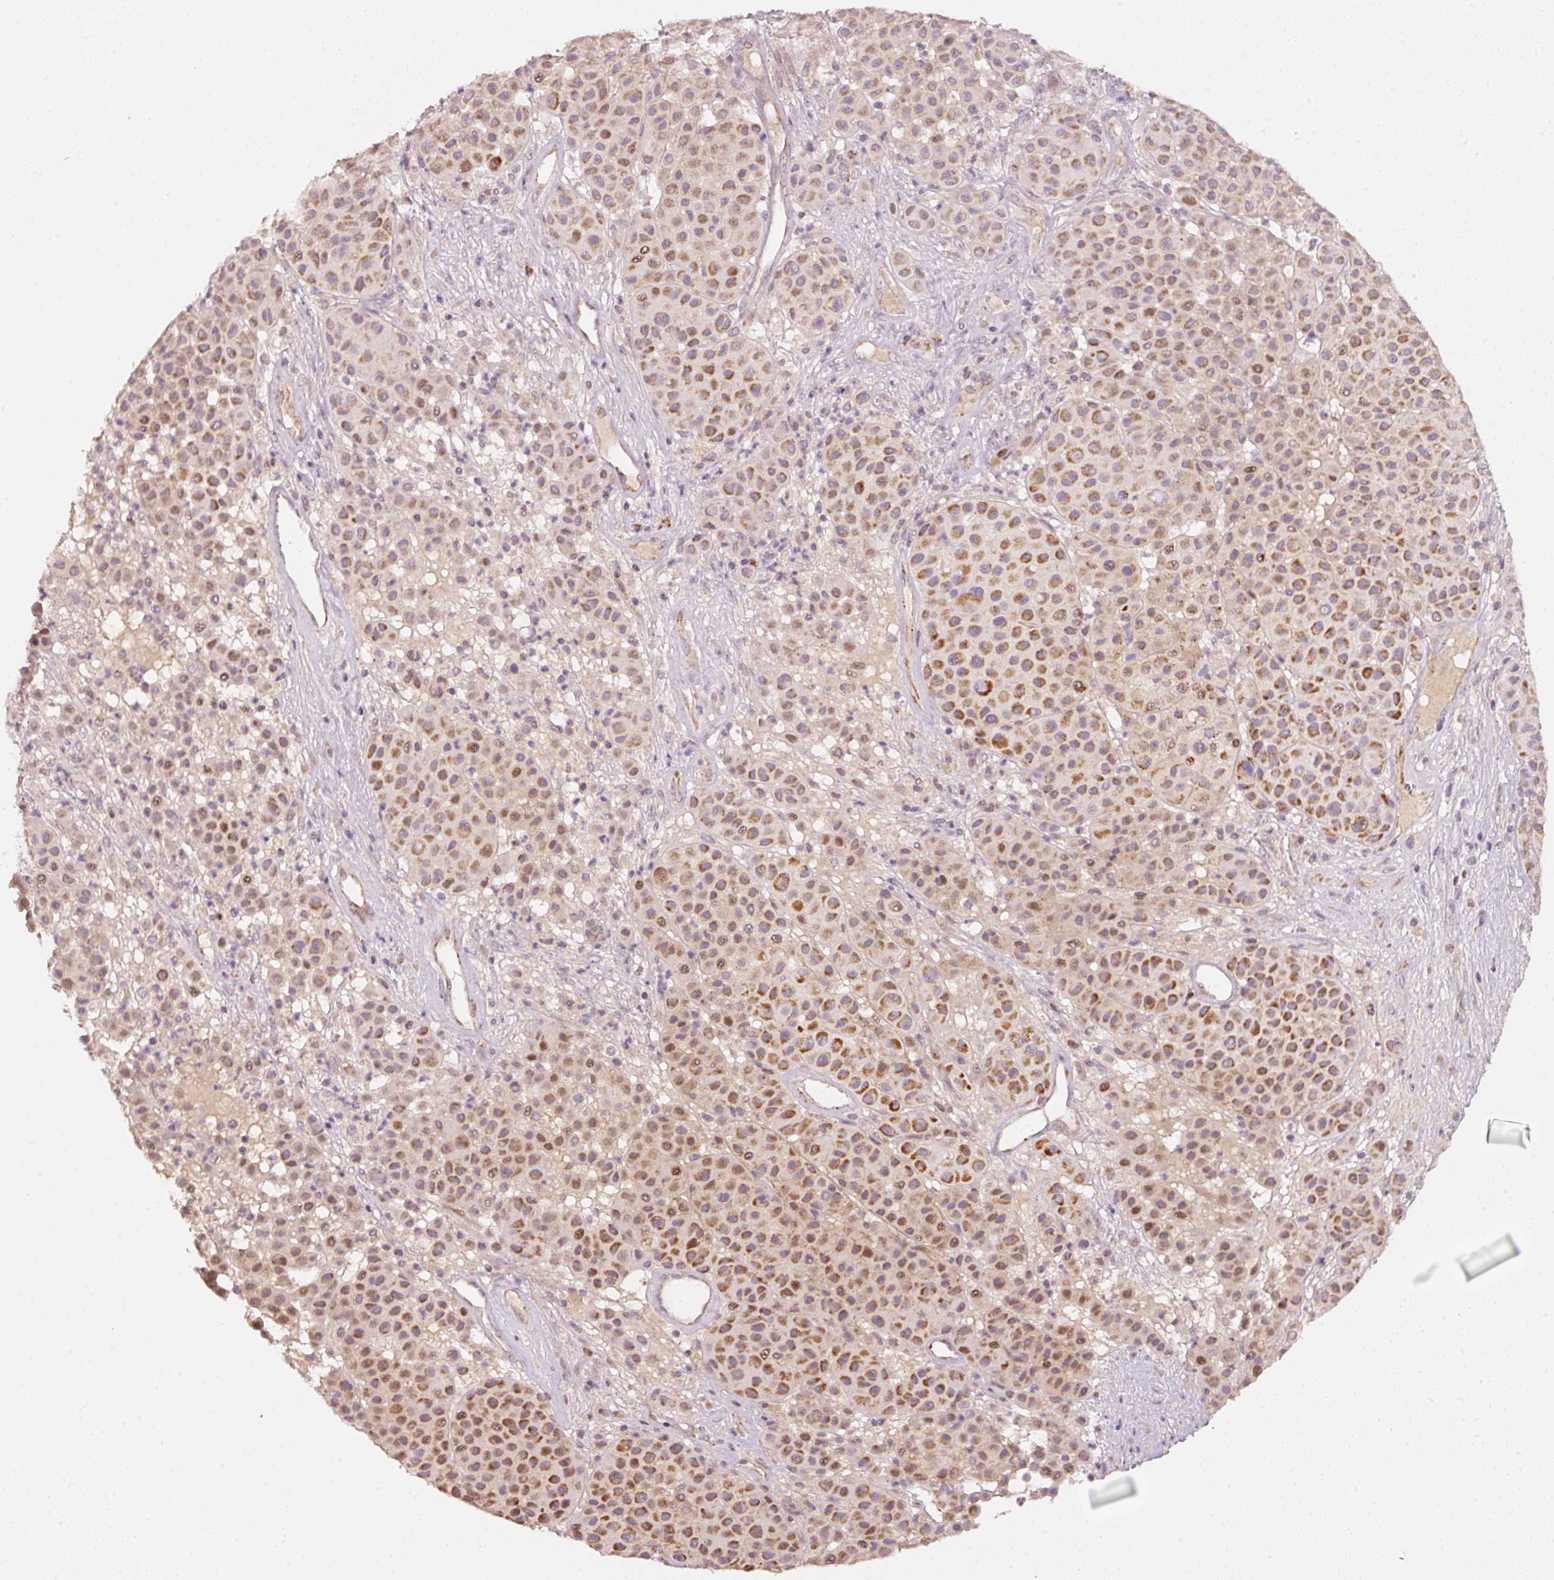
{"staining": {"intensity": "moderate", "quantity": "25%-75%", "location": "cytoplasmic/membranous"}, "tissue": "melanoma", "cell_type": "Tumor cells", "image_type": "cancer", "snomed": [{"axis": "morphology", "description": "Malignant melanoma, Metastatic site"}, {"axis": "topography", "description": "Smooth muscle"}], "caption": "There is medium levels of moderate cytoplasmic/membranous expression in tumor cells of melanoma, as demonstrated by immunohistochemical staining (brown color).", "gene": "TOB2", "patient": {"sex": "male", "age": 41}}